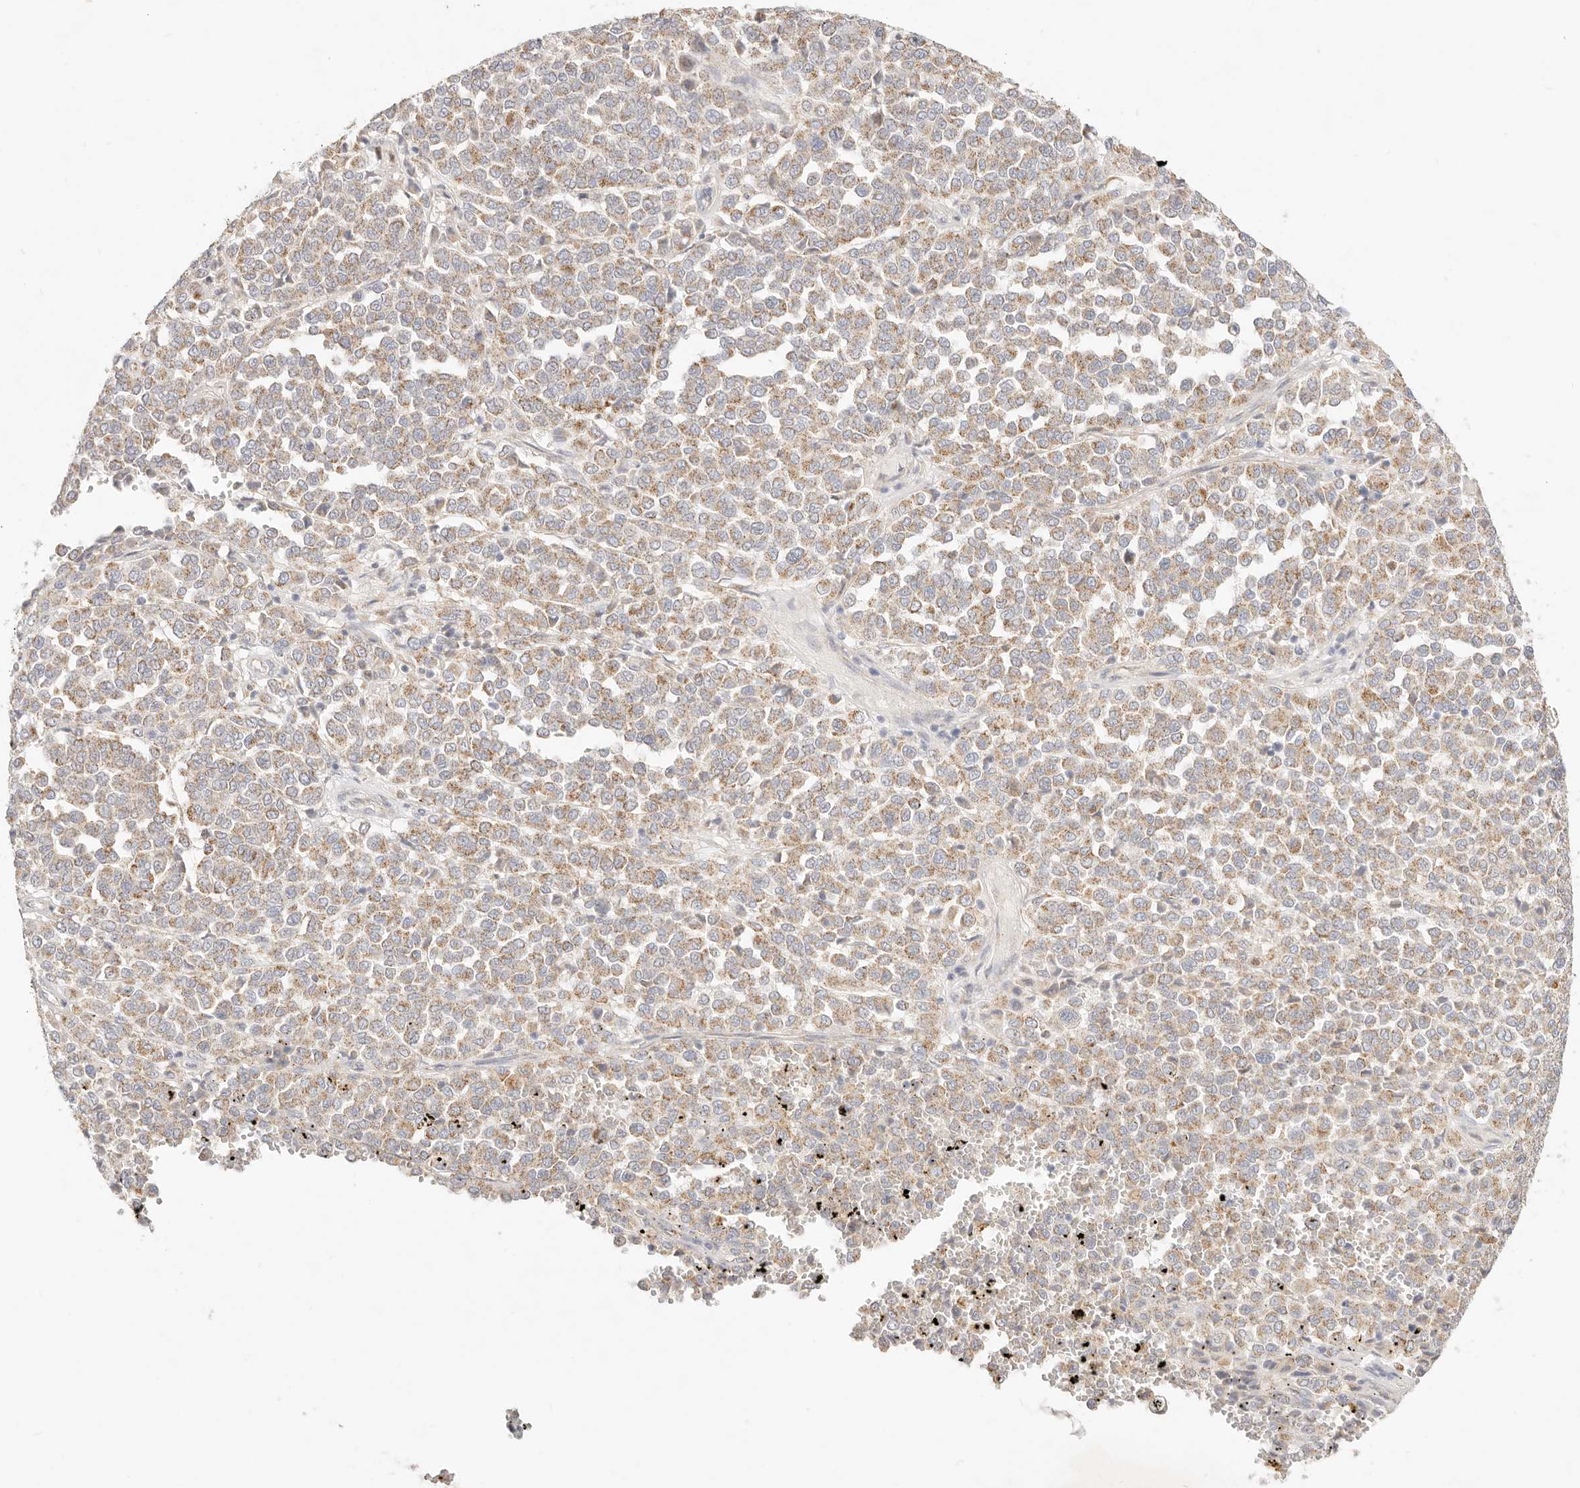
{"staining": {"intensity": "weak", "quantity": "25%-75%", "location": "cytoplasmic/membranous"}, "tissue": "melanoma", "cell_type": "Tumor cells", "image_type": "cancer", "snomed": [{"axis": "morphology", "description": "Malignant melanoma, Metastatic site"}, {"axis": "topography", "description": "Pancreas"}], "caption": "Brown immunohistochemical staining in human malignant melanoma (metastatic site) shows weak cytoplasmic/membranous expression in approximately 25%-75% of tumor cells. The protein of interest is stained brown, and the nuclei are stained in blue (DAB (3,3'-diaminobenzidine) IHC with brightfield microscopy, high magnification).", "gene": "ACOX1", "patient": {"sex": "female", "age": 30}}